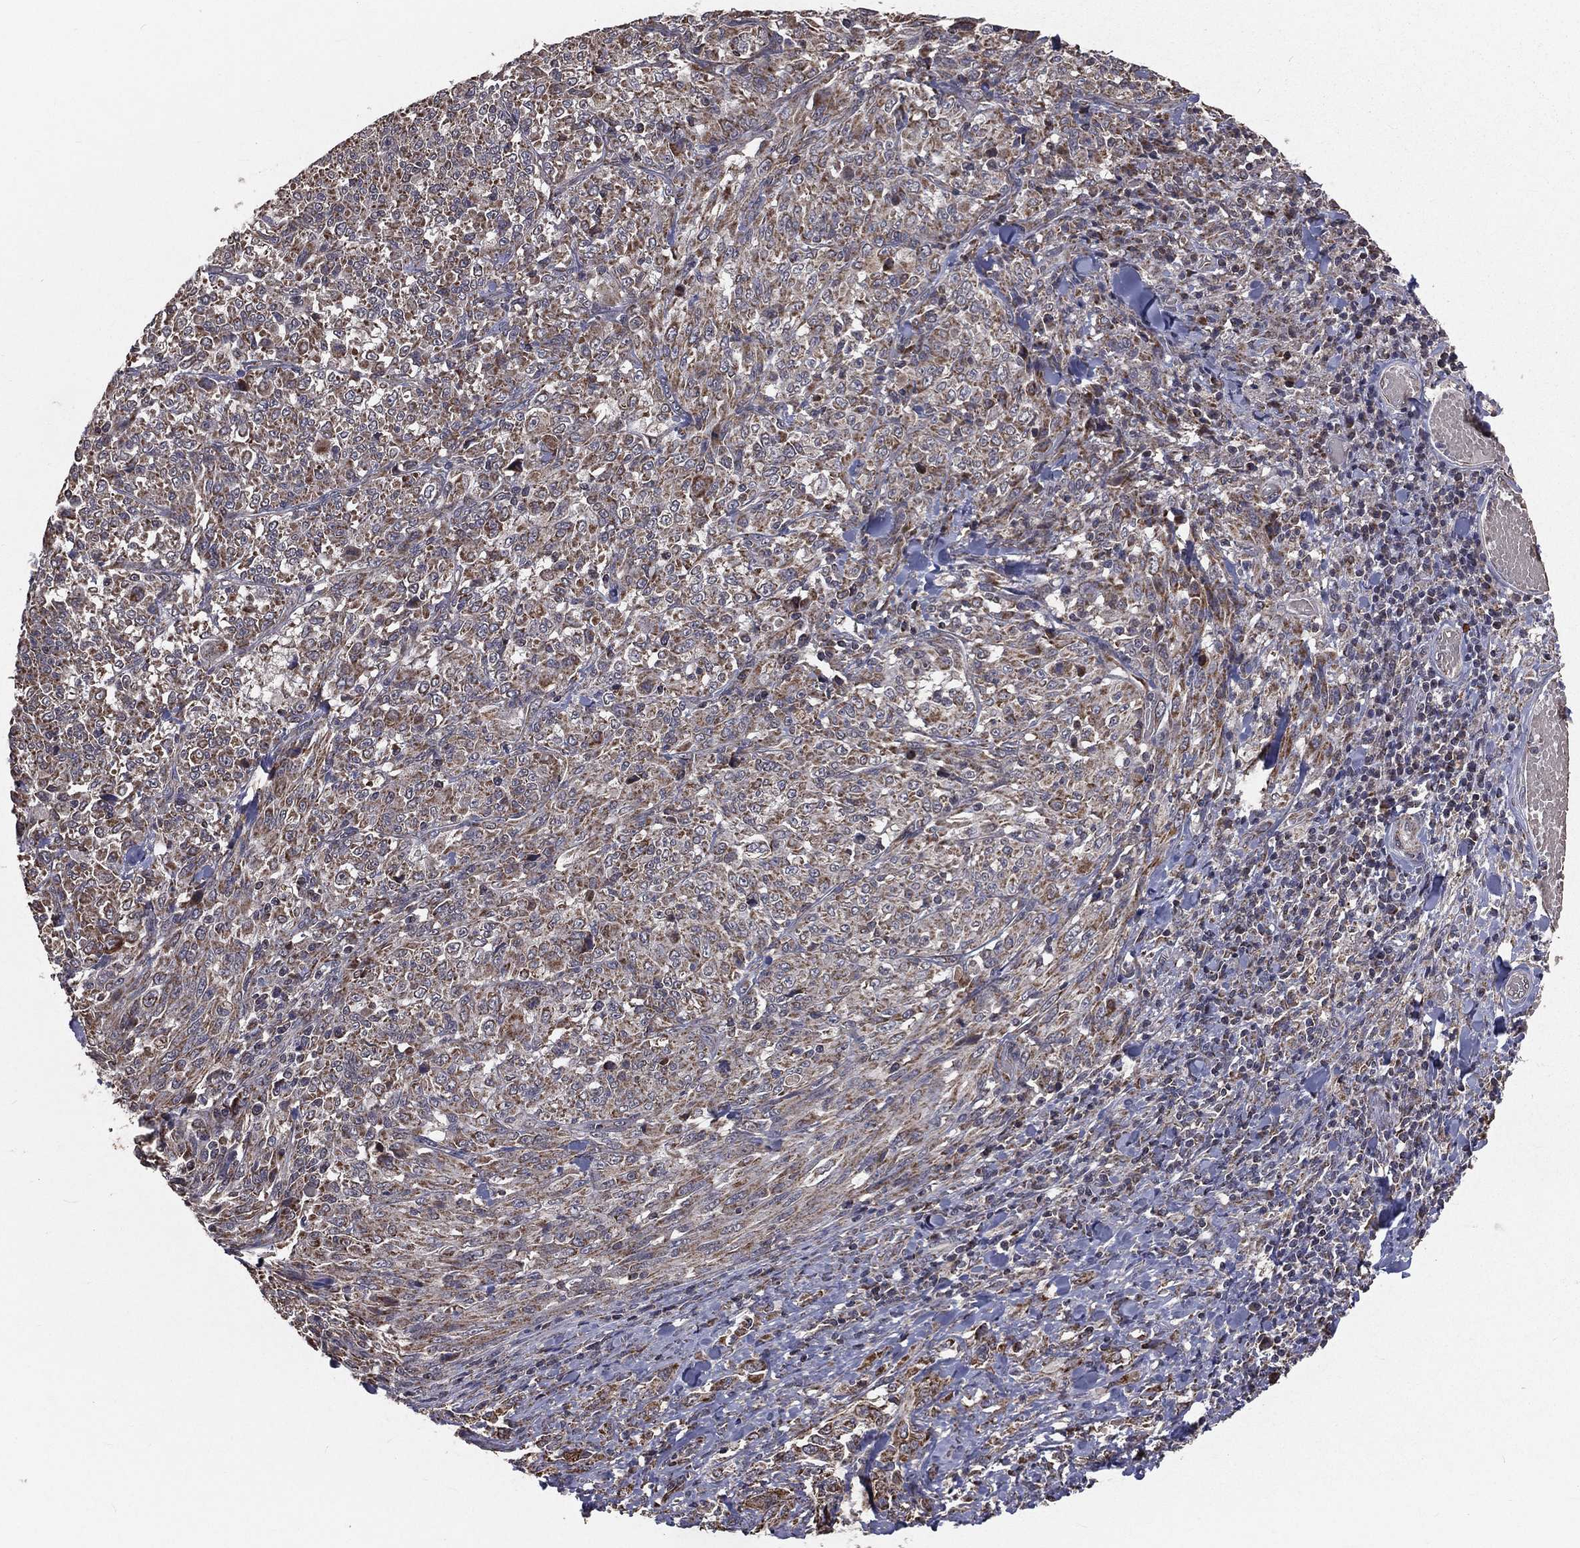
{"staining": {"intensity": "moderate", "quantity": ">75%", "location": "cytoplasmic/membranous"}, "tissue": "melanoma", "cell_type": "Tumor cells", "image_type": "cancer", "snomed": [{"axis": "morphology", "description": "Malignant melanoma, NOS"}, {"axis": "topography", "description": "Skin"}], "caption": "A brown stain highlights moderate cytoplasmic/membranous staining of a protein in human malignant melanoma tumor cells.", "gene": "MRPL46", "patient": {"sex": "female", "age": 91}}